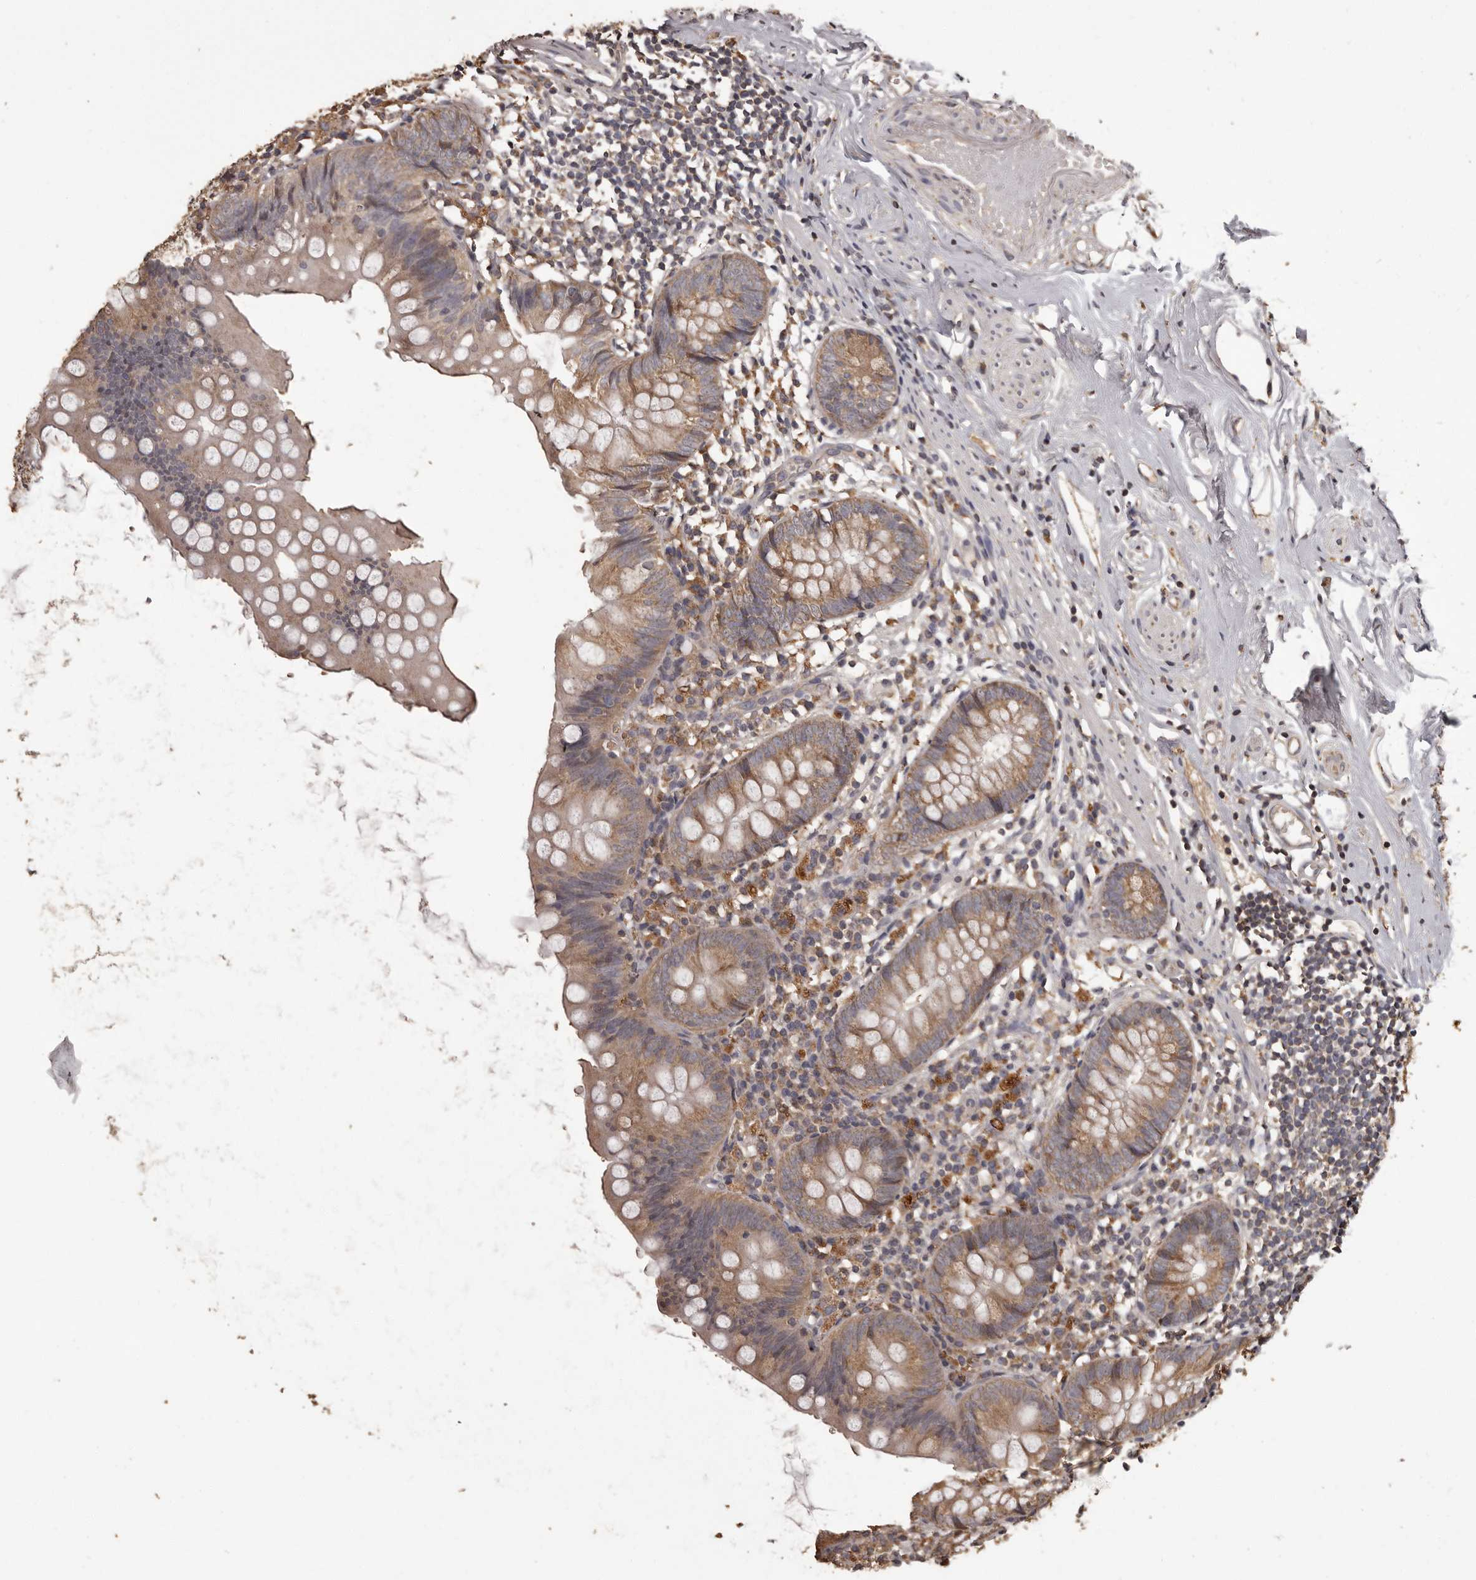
{"staining": {"intensity": "moderate", "quantity": ">75%", "location": "cytoplasmic/membranous"}, "tissue": "appendix", "cell_type": "Glandular cells", "image_type": "normal", "snomed": [{"axis": "morphology", "description": "Normal tissue, NOS"}, {"axis": "topography", "description": "Appendix"}], "caption": "Human appendix stained for a protein (brown) displays moderate cytoplasmic/membranous positive positivity in about >75% of glandular cells.", "gene": "MGAT5", "patient": {"sex": "female", "age": 62}}